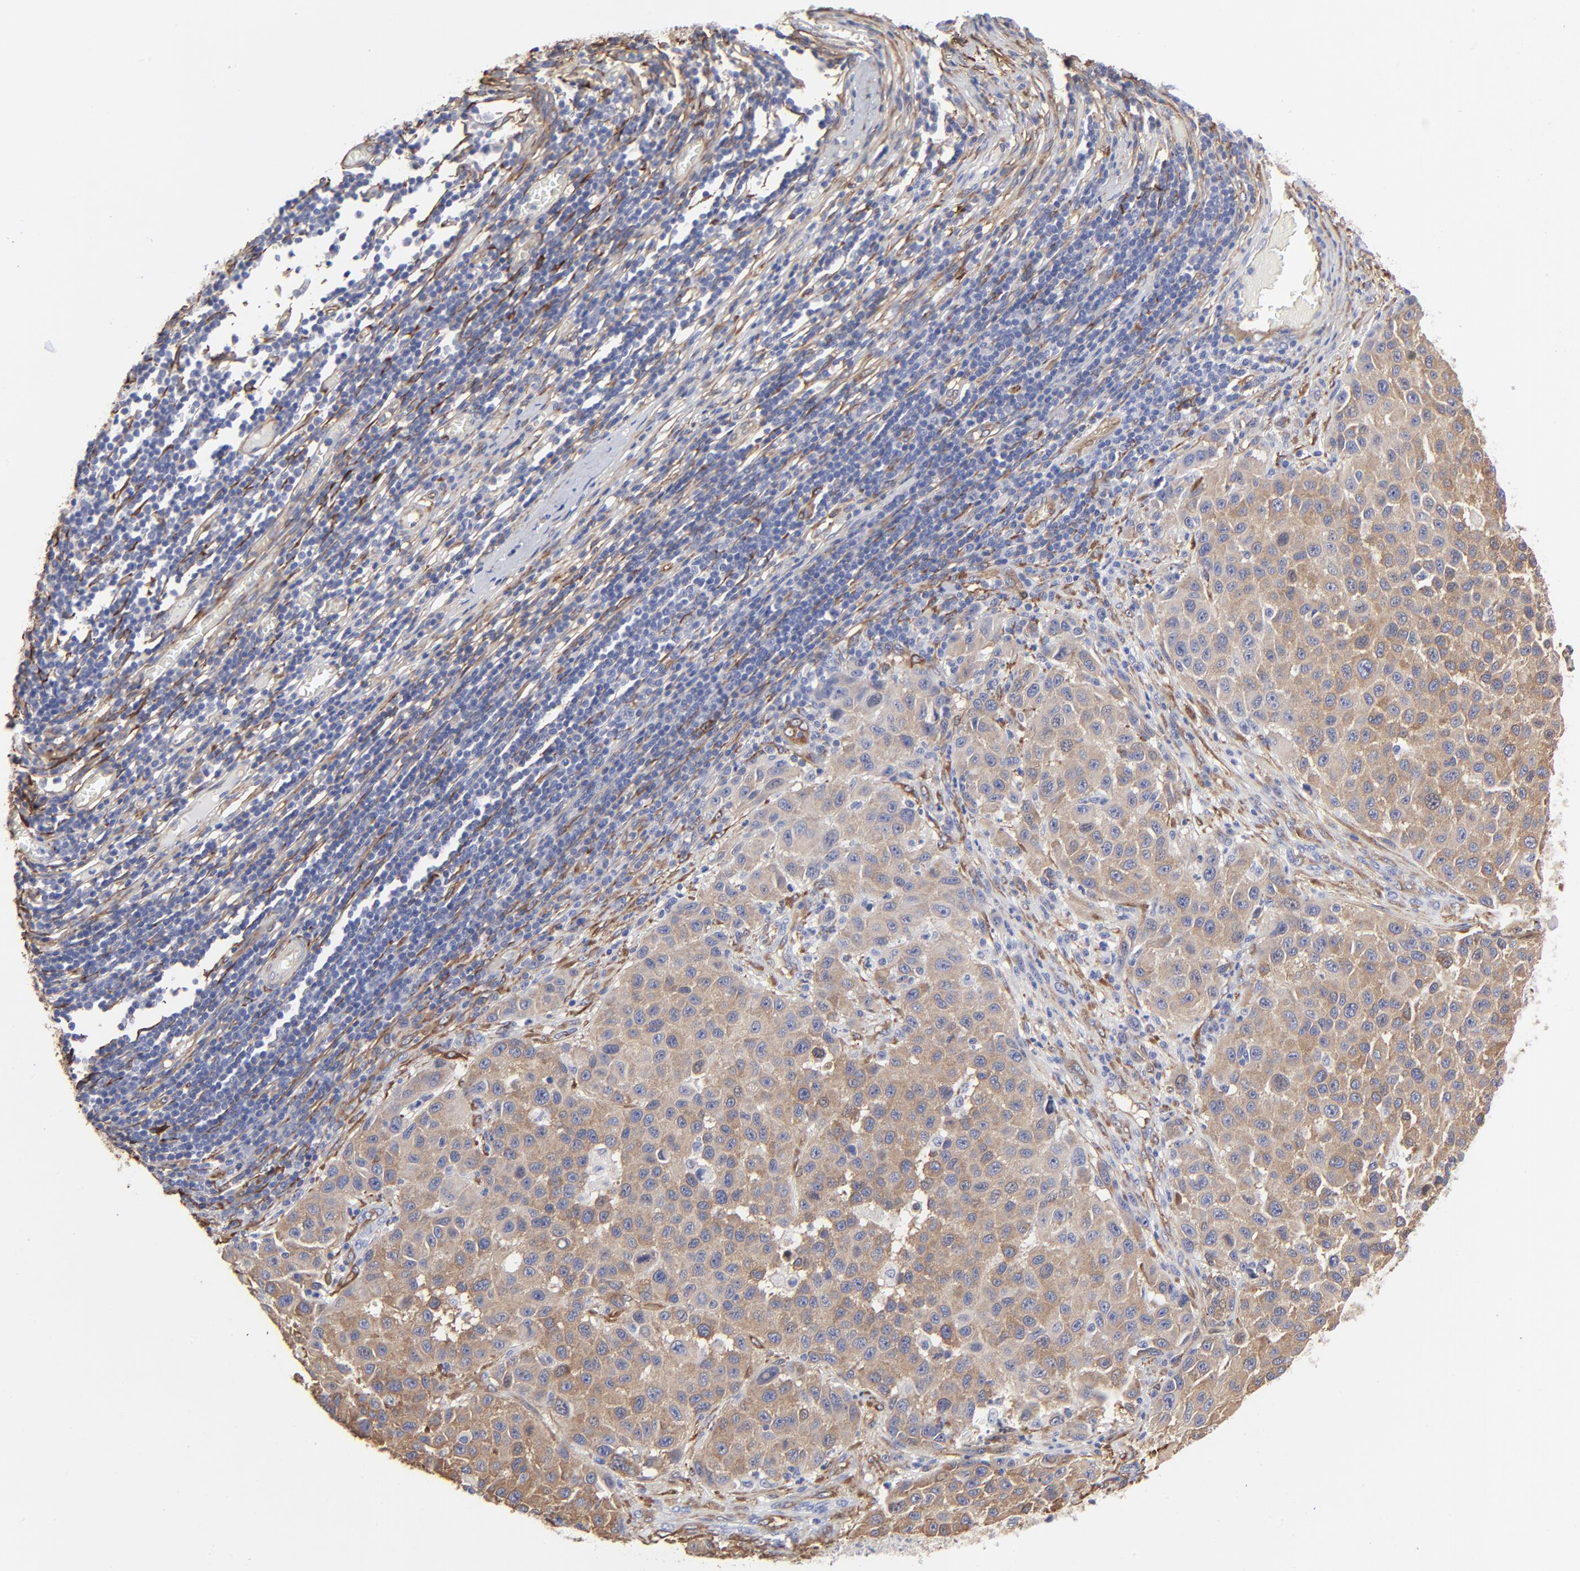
{"staining": {"intensity": "weak", "quantity": ">75%", "location": "cytoplasmic/membranous"}, "tissue": "melanoma", "cell_type": "Tumor cells", "image_type": "cancer", "snomed": [{"axis": "morphology", "description": "Malignant melanoma, Metastatic site"}, {"axis": "topography", "description": "Lymph node"}], "caption": "The histopathology image exhibits a brown stain indicating the presence of a protein in the cytoplasmic/membranous of tumor cells in malignant melanoma (metastatic site).", "gene": "CILP", "patient": {"sex": "male", "age": 61}}